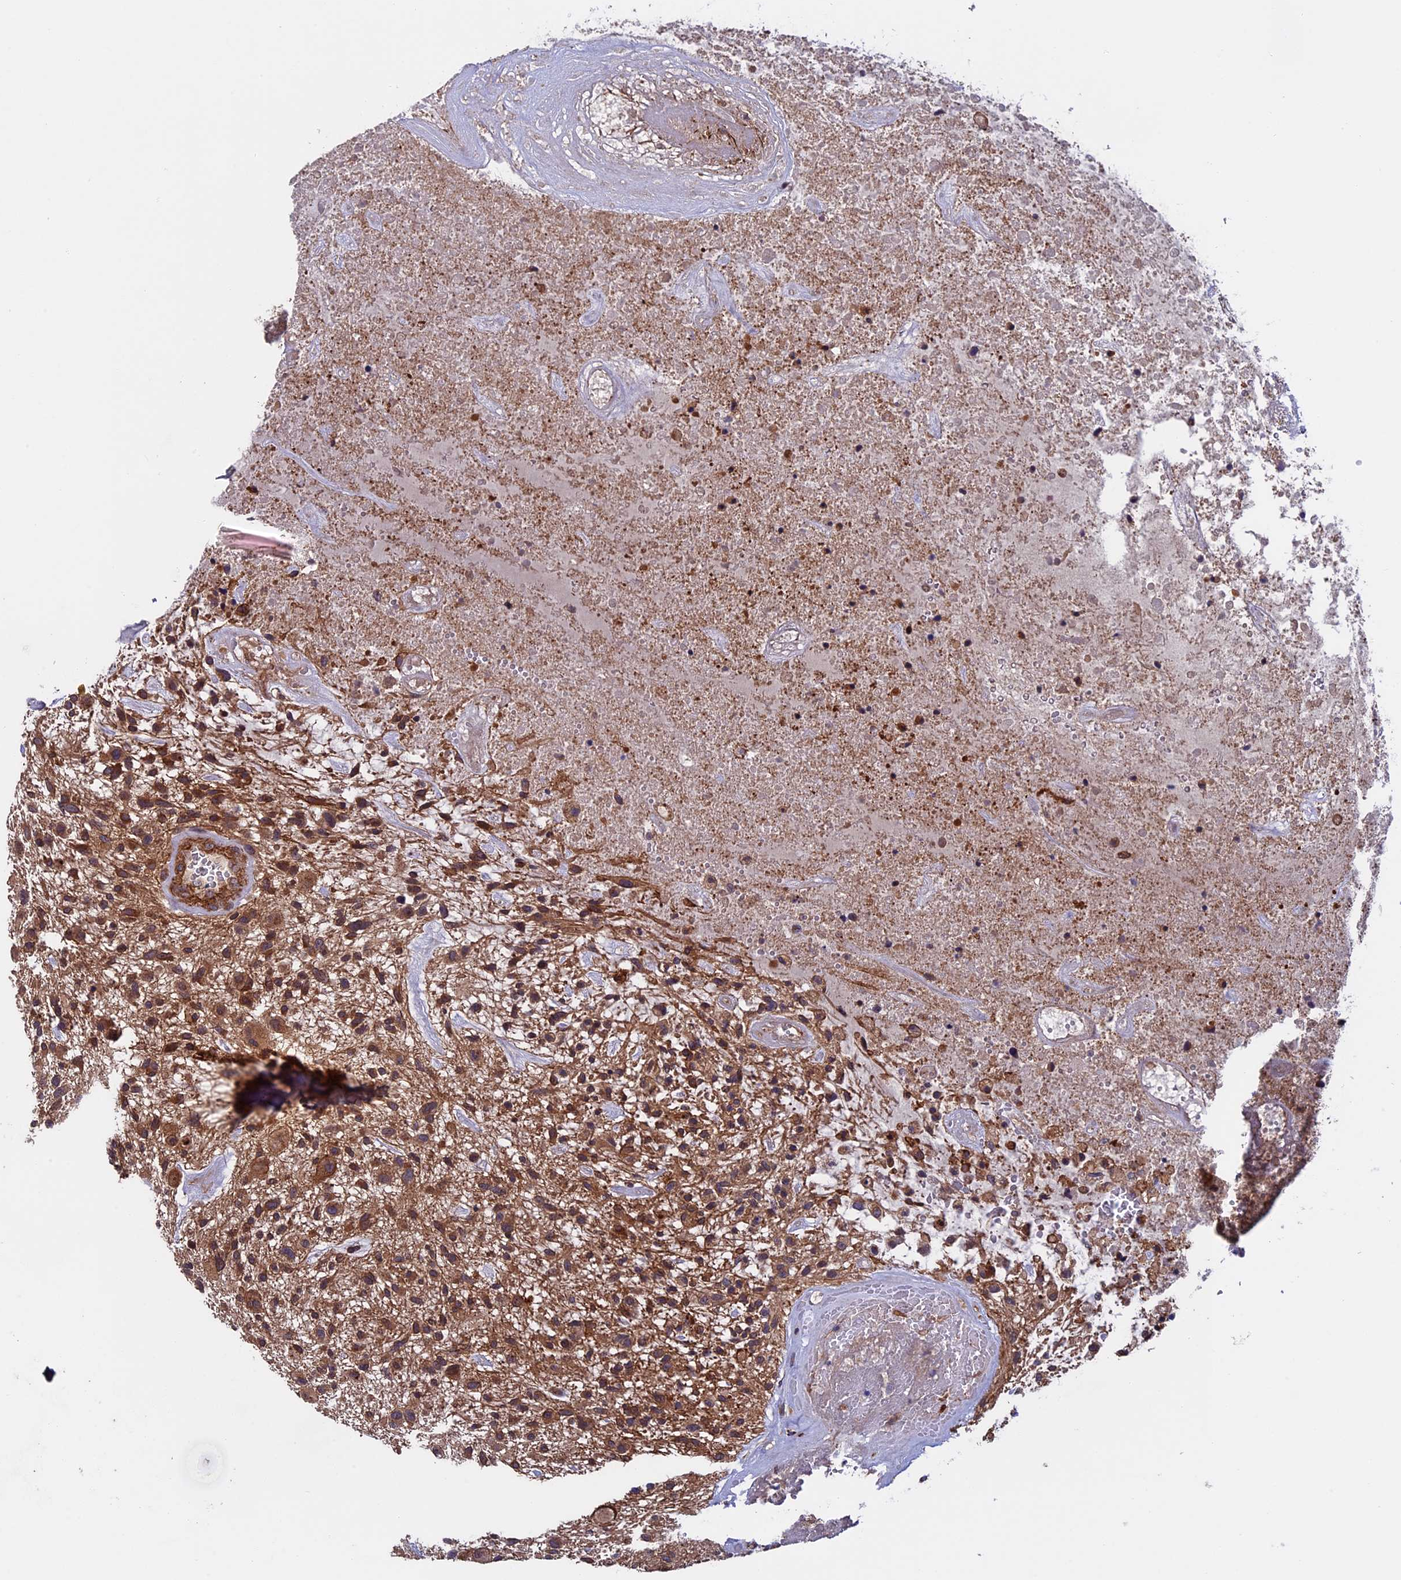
{"staining": {"intensity": "moderate", "quantity": ">75%", "location": "cytoplasmic/membranous"}, "tissue": "glioma", "cell_type": "Tumor cells", "image_type": "cancer", "snomed": [{"axis": "morphology", "description": "Glioma, malignant, High grade"}, {"axis": "topography", "description": "Brain"}], "caption": "Immunohistochemical staining of glioma shows medium levels of moderate cytoplasmic/membranous staining in about >75% of tumor cells. (Stains: DAB in brown, nuclei in blue, Microscopy: brightfield microscopy at high magnification).", "gene": "SLC9A5", "patient": {"sex": "male", "age": 47}}